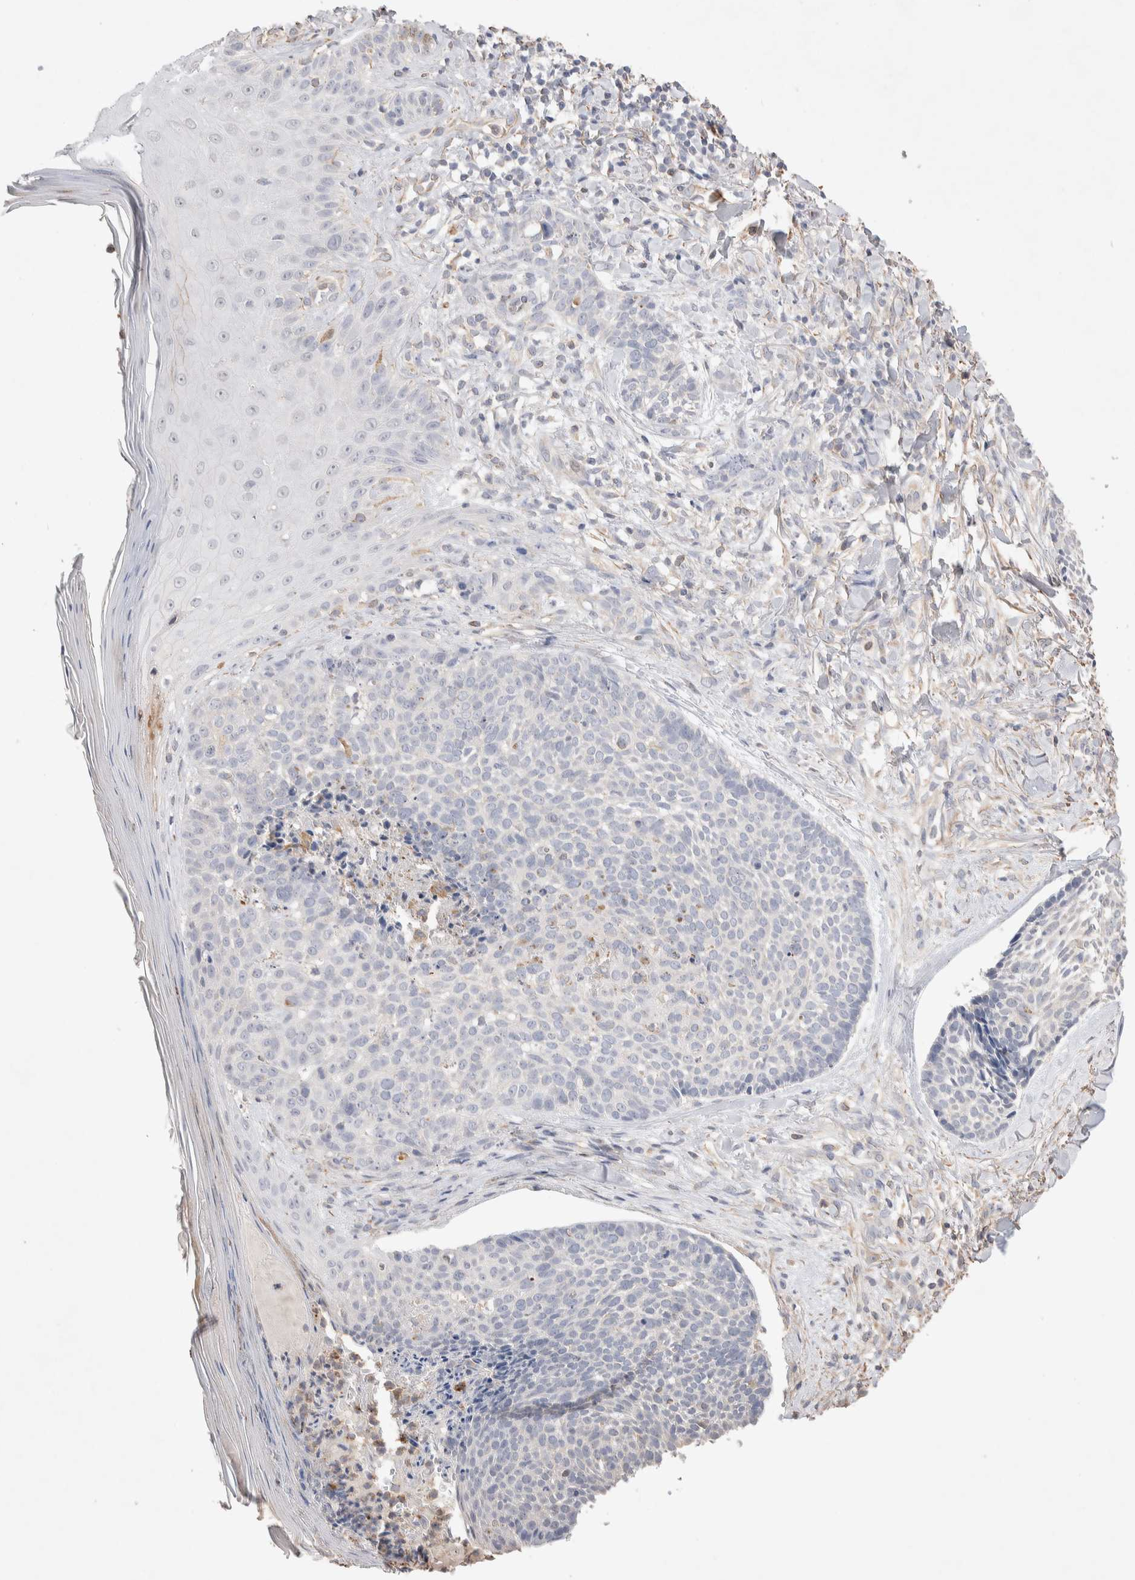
{"staining": {"intensity": "negative", "quantity": "none", "location": "none"}, "tissue": "skin cancer", "cell_type": "Tumor cells", "image_type": "cancer", "snomed": [{"axis": "morphology", "description": "Normal tissue, NOS"}, {"axis": "morphology", "description": "Basal cell carcinoma"}, {"axis": "topography", "description": "Skin"}], "caption": "DAB immunohistochemical staining of skin basal cell carcinoma demonstrates no significant expression in tumor cells. (IHC, brightfield microscopy, high magnification).", "gene": "FFAR2", "patient": {"sex": "male", "age": 67}}